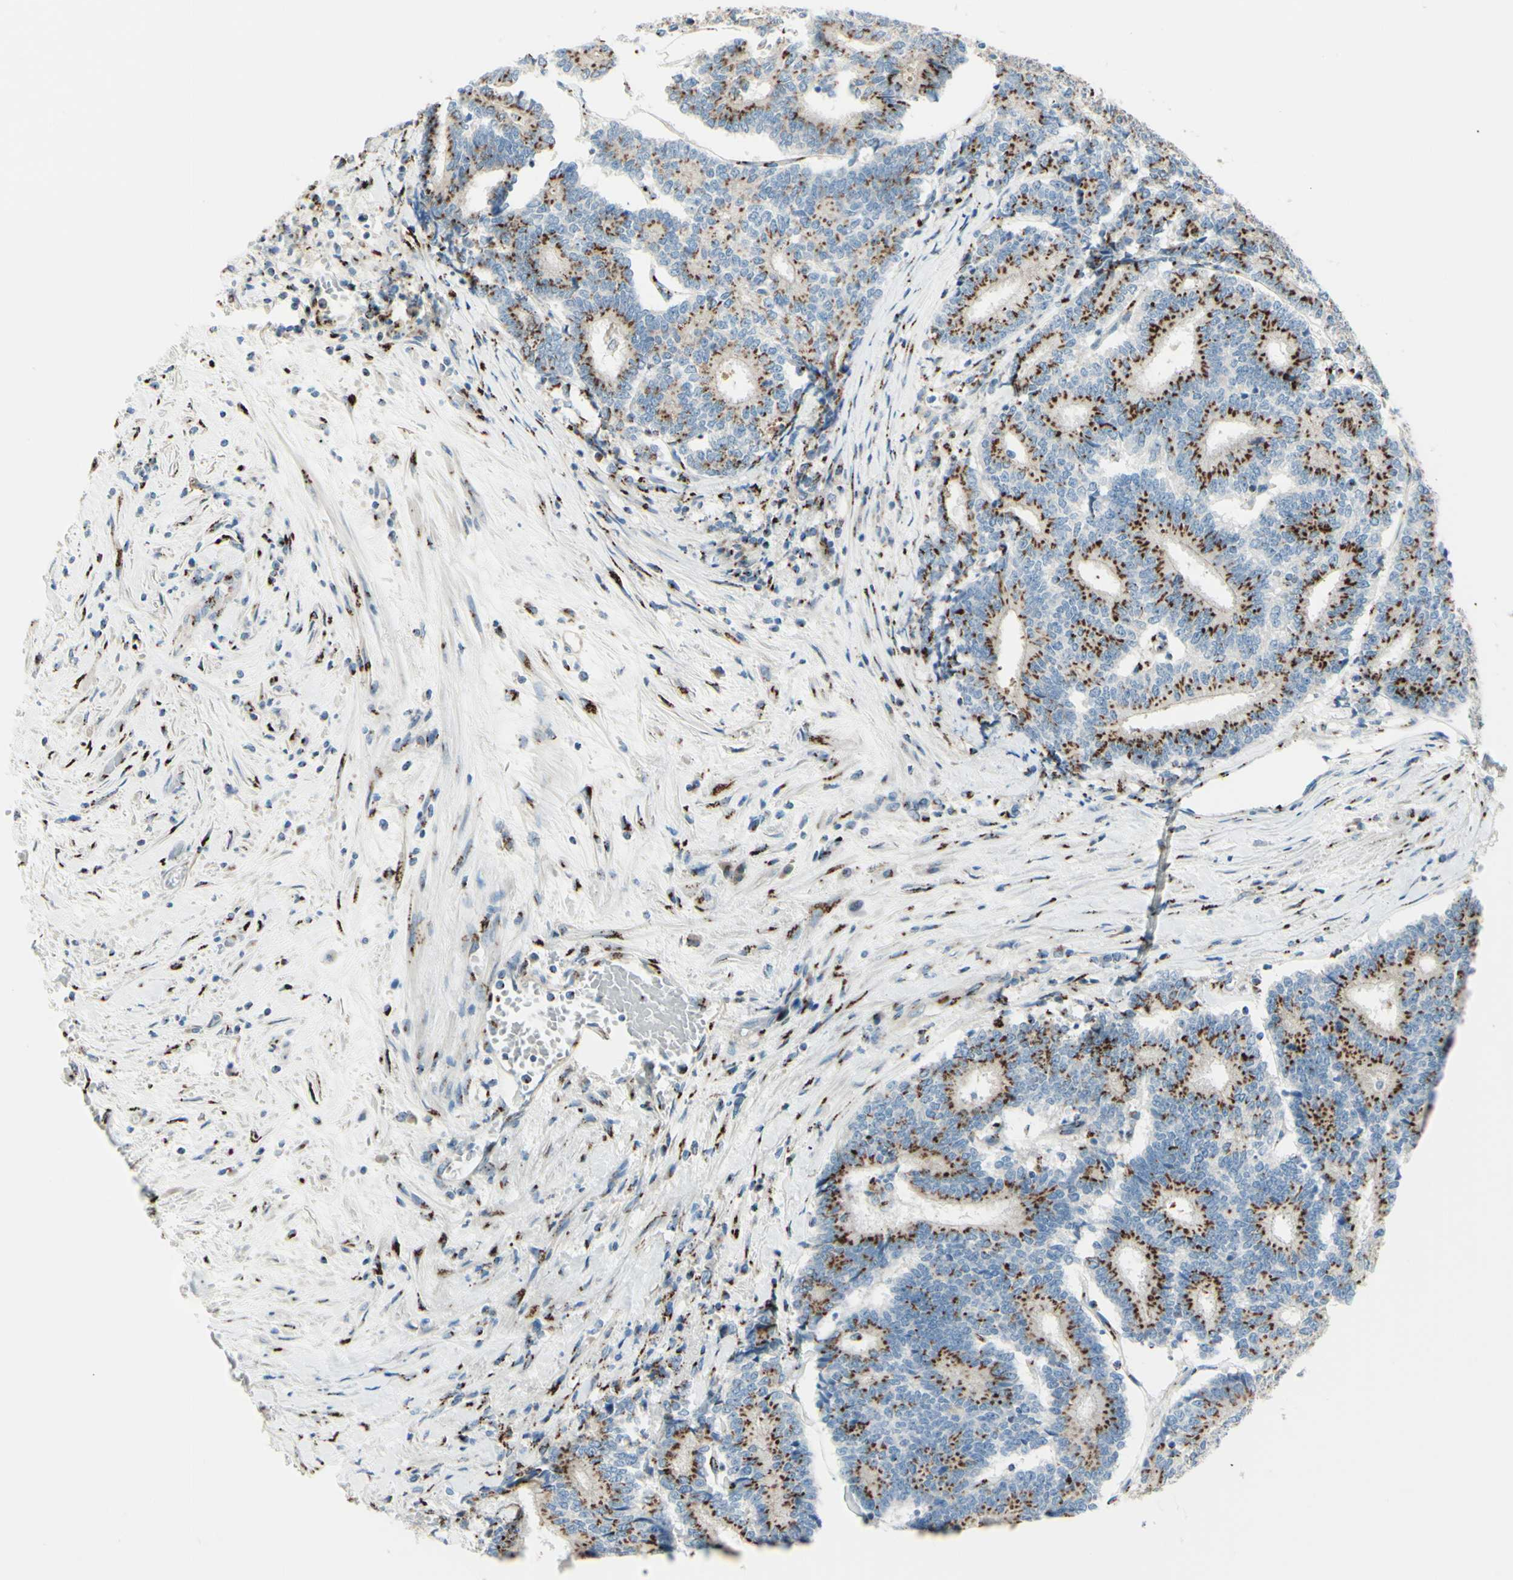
{"staining": {"intensity": "strong", "quantity": "25%-75%", "location": "cytoplasmic/membranous"}, "tissue": "prostate cancer", "cell_type": "Tumor cells", "image_type": "cancer", "snomed": [{"axis": "morphology", "description": "Normal tissue, NOS"}, {"axis": "morphology", "description": "Adenocarcinoma, High grade"}, {"axis": "topography", "description": "Prostate"}, {"axis": "topography", "description": "Seminal veicle"}], "caption": "High-power microscopy captured an IHC photomicrograph of prostate cancer, revealing strong cytoplasmic/membranous expression in approximately 25%-75% of tumor cells.", "gene": "B4GALT1", "patient": {"sex": "male", "age": 55}}